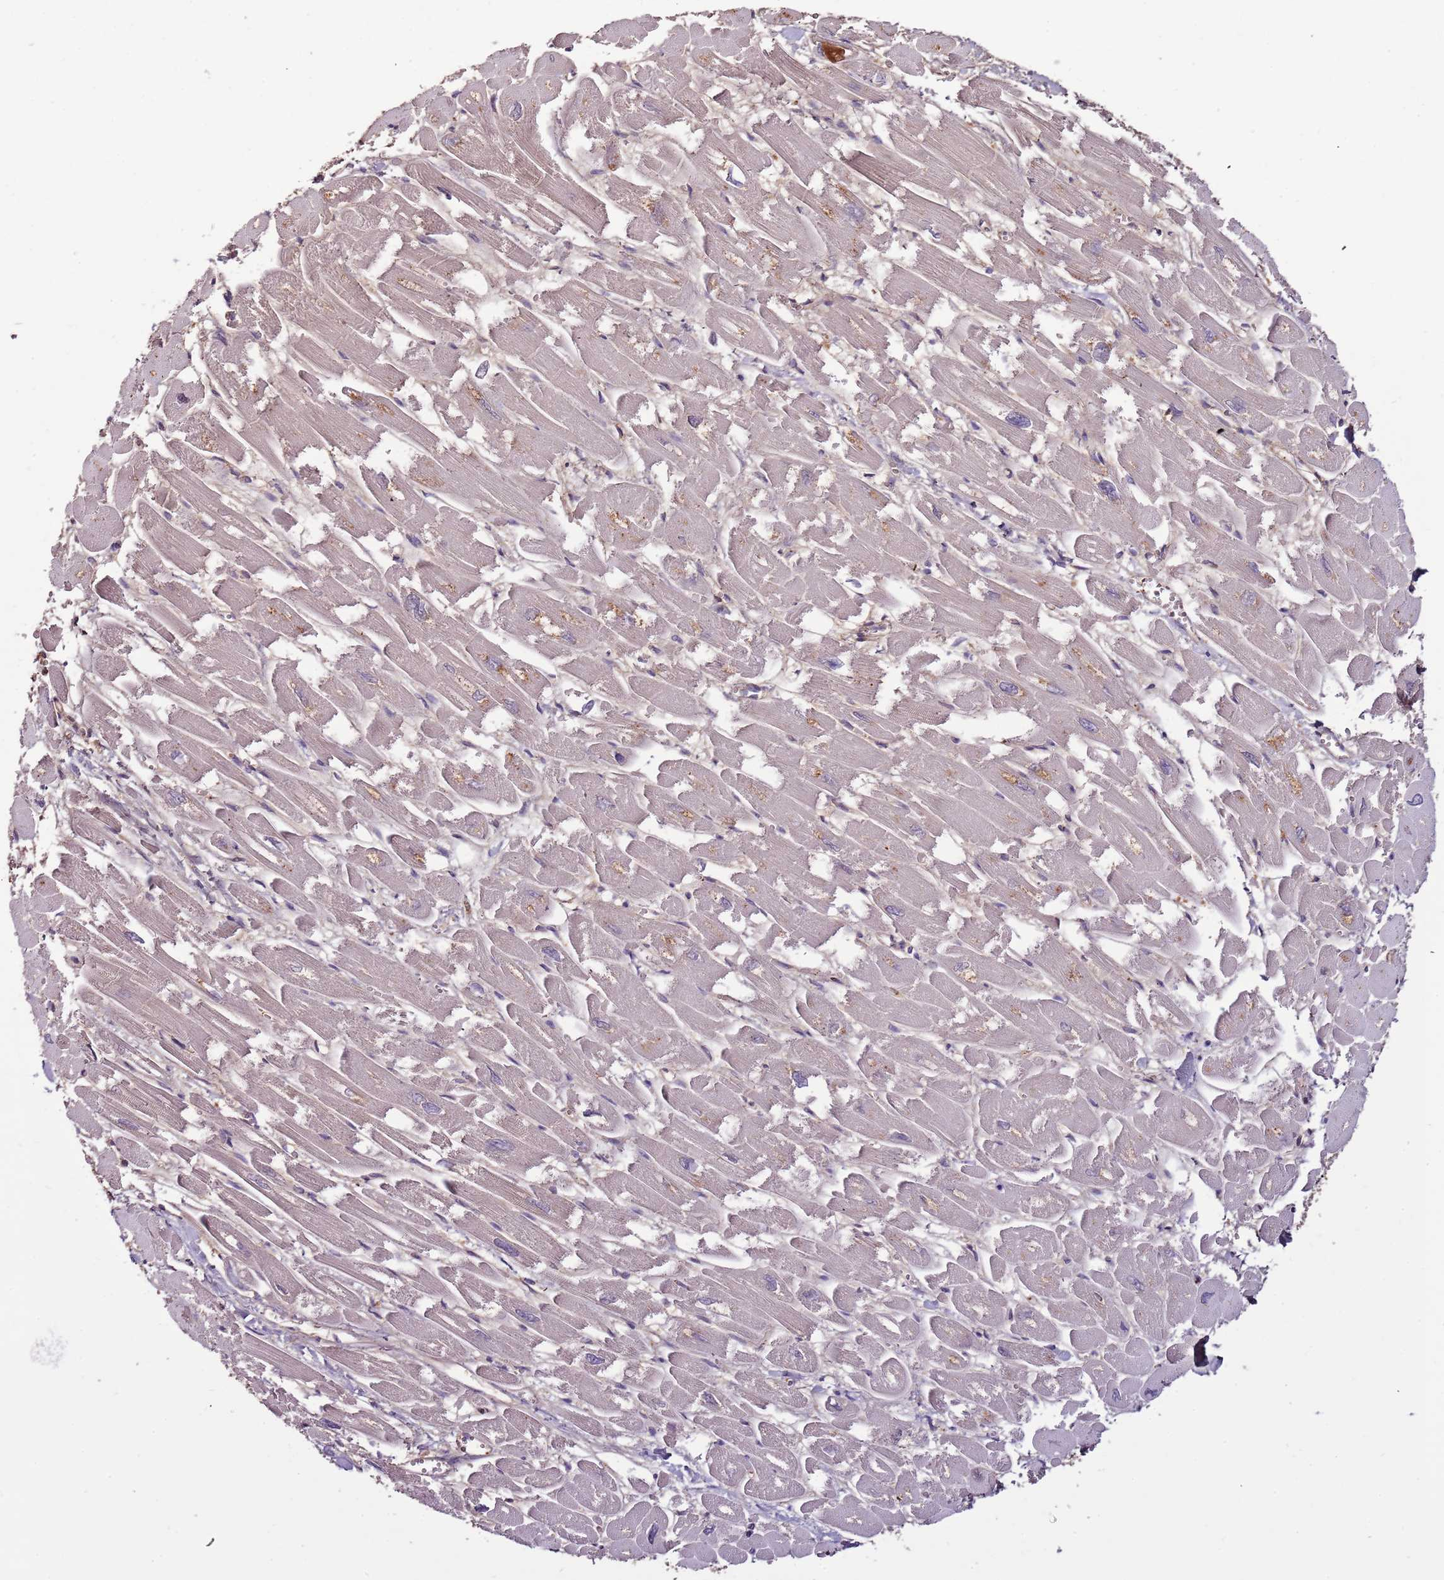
{"staining": {"intensity": "weak", "quantity": "<25%", "location": "cytoplasmic/membranous"}, "tissue": "heart muscle", "cell_type": "Cardiomyocytes", "image_type": "normal", "snomed": [{"axis": "morphology", "description": "Normal tissue, NOS"}, {"axis": "topography", "description": "Heart"}], "caption": "Cardiomyocytes show no significant protein positivity in normal heart muscle. (DAB (3,3'-diaminobenzidine) immunohistochemistry (IHC) visualized using brightfield microscopy, high magnification).", "gene": "DENR", "patient": {"sex": "male", "age": 54}}